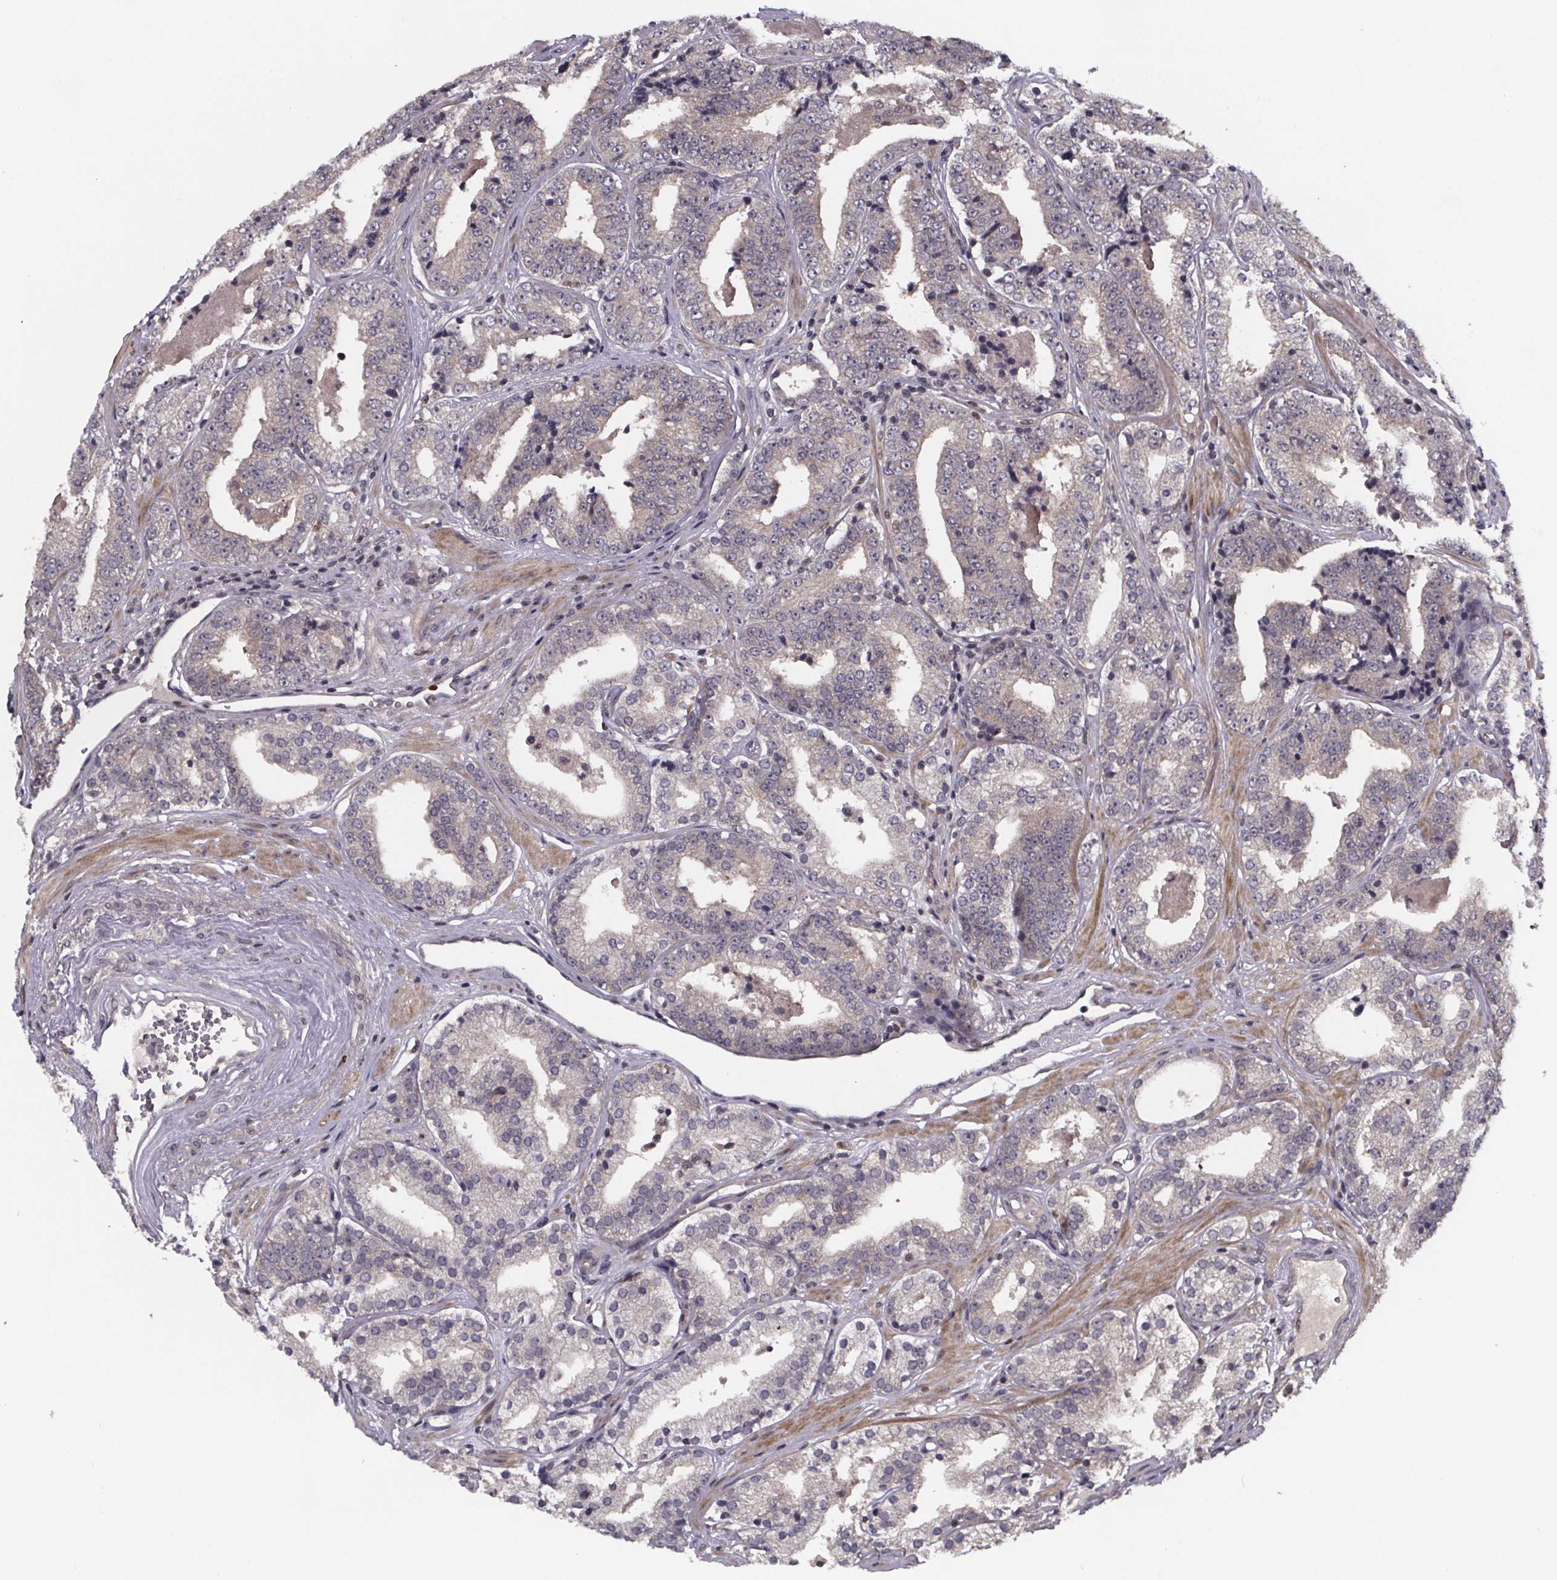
{"staining": {"intensity": "negative", "quantity": "none", "location": "none"}, "tissue": "prostate cancer", "cell_type": "Tumor cells", "image_type": "cancer", "snomed": [{"axis": "morphology", "description": "Adenocarcinoma, Low grade"}, {"axis": "topography", "description": "Prostate"}], "caption": "Tumor cells are negative for brown protein staining in low-grade adenocarcinoma (prostate).", "gene": "FN3KRP", "patient": {"sex": "male", "age": 60}}